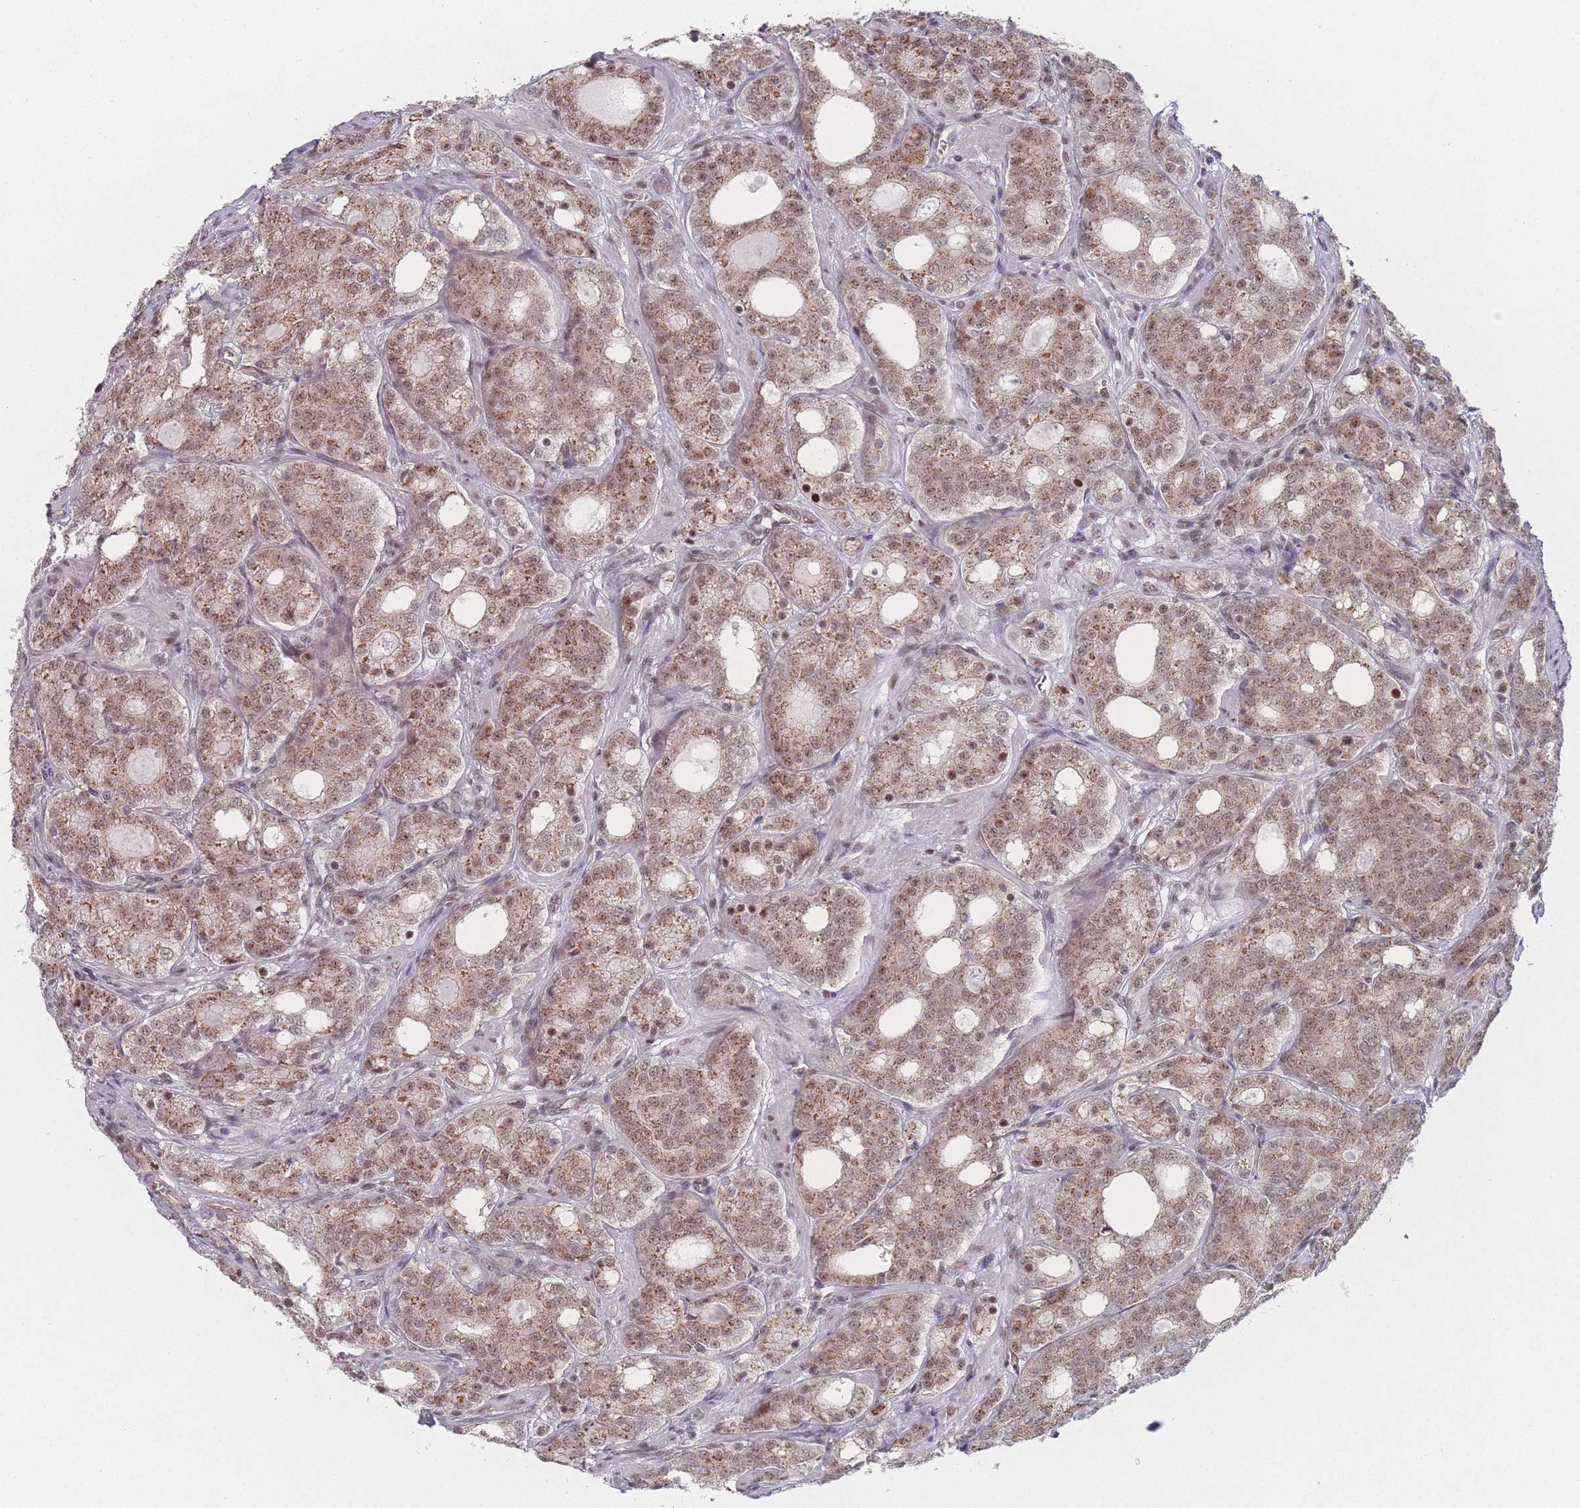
{"staining": {"intensity": "moderate", "quantity": ">75%", "location": "cytoplasmic/membranous,nuclear"}, "tissue": "prostate cancer", "cell_type": "Tumor cells", "image_type": "cancer", "snomed": [{"axis": "morphology", "description": "Adenocarcinoma, High grade"}, {"axis": "topography", "description": "Prostate"}], "caption": "This is a histology image of IHC staining of high-grade adenocarcinoma (prostate), which shows moderate positivity in the cytoplasmic/membranous and nuclear of tumor cells.", "gene": "ZC3H14", "patient": {"sex": "male", "age": 64}}